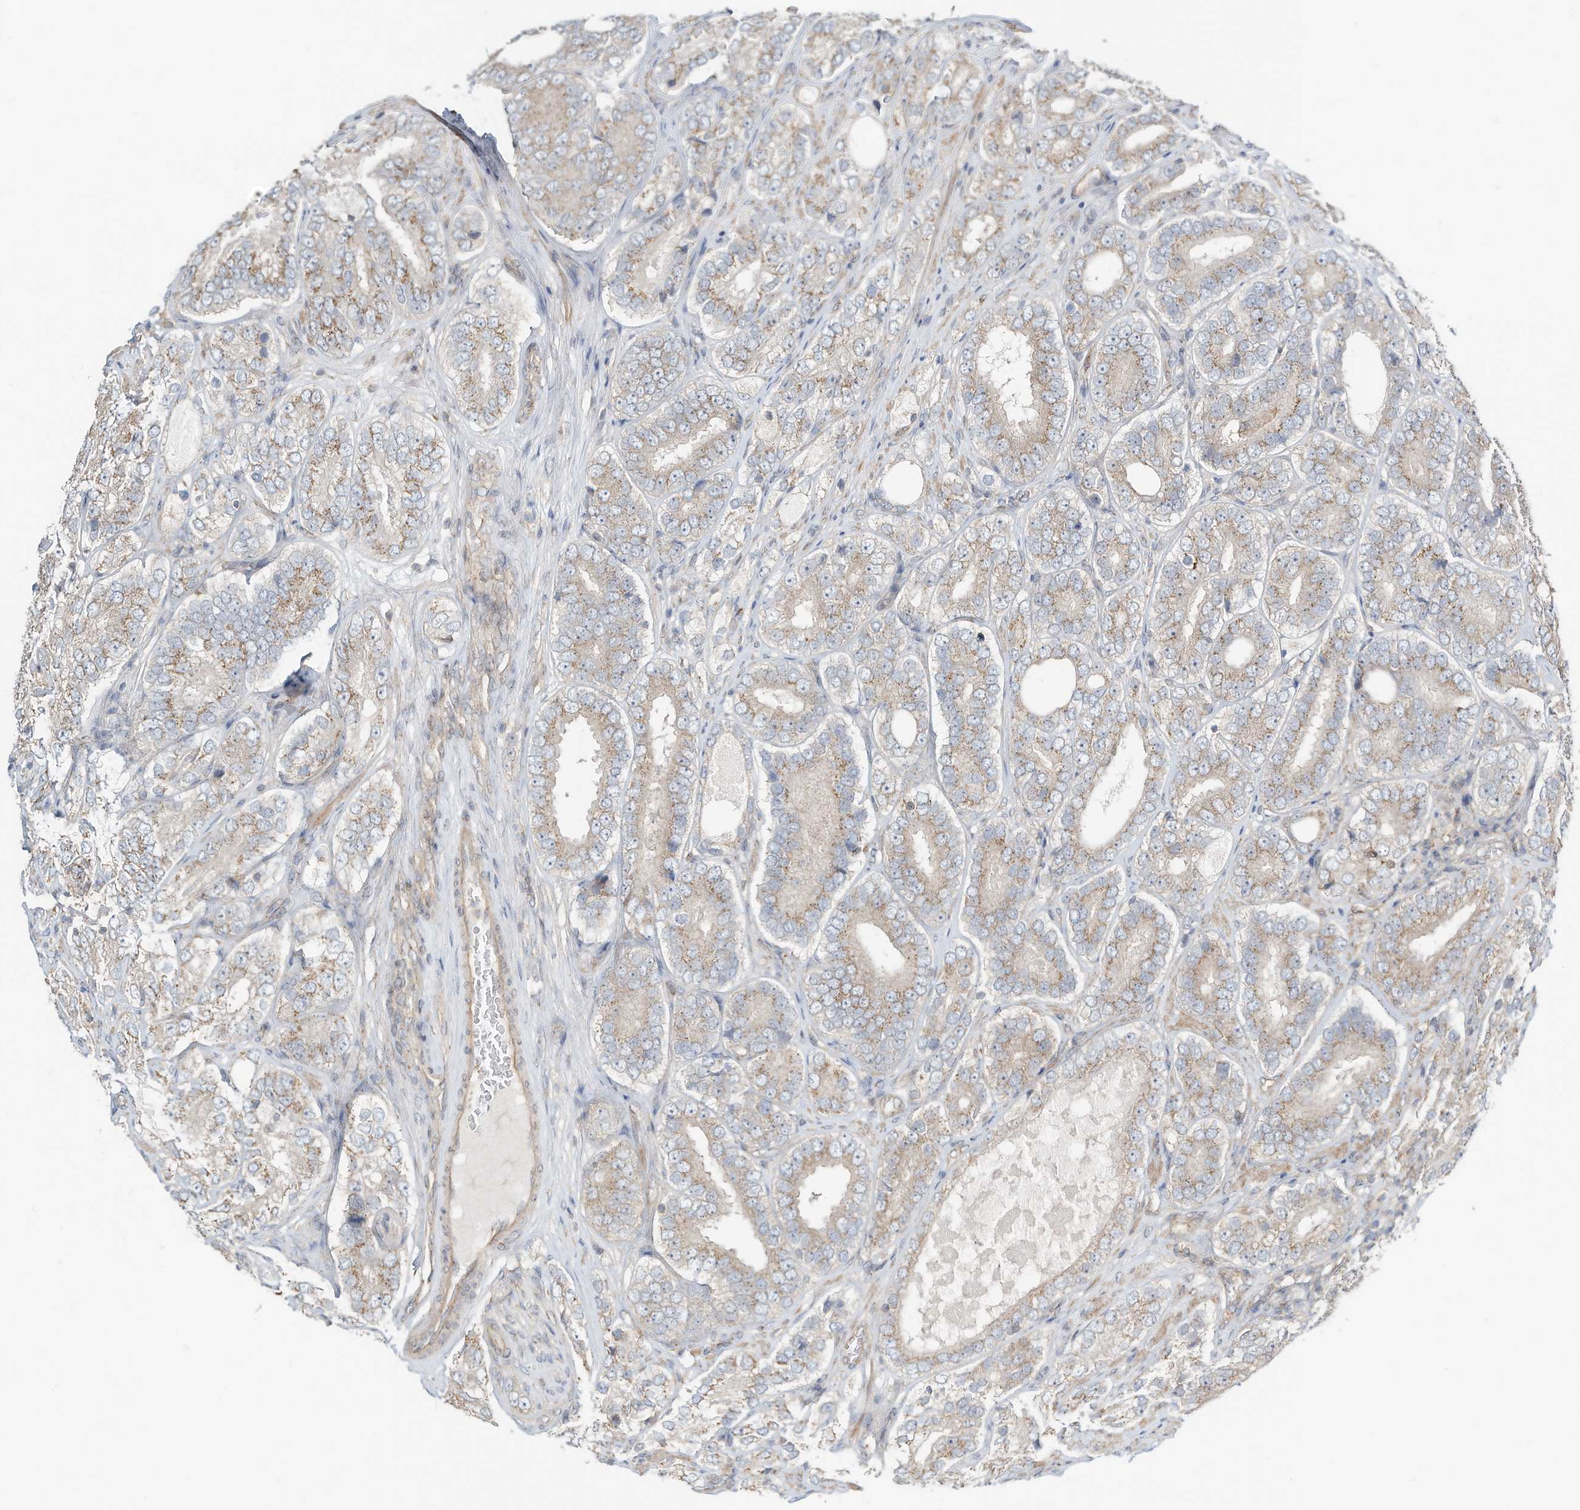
{"staining": {"intensity": "weak", "quantity": ">75%", "location": "cytoplasmic/membranous"}, "tissue": "prostate cancer", "cell_type": "Tumor cells", "image_type": "cancer", "snomed": [{"axis": "morphology", "description": "Adenocarcinoma, High grade"}, {"axis": "topography", "description": "Prostate"}], "caption": "Weak cytoplasmic/membranous protein expression is identified in approximately >75% of tumor cells in prostate cancer (high-grade adenocarcinoma).", "gene": "CUX1", "patient": {"sex": "male", "age": 56}}